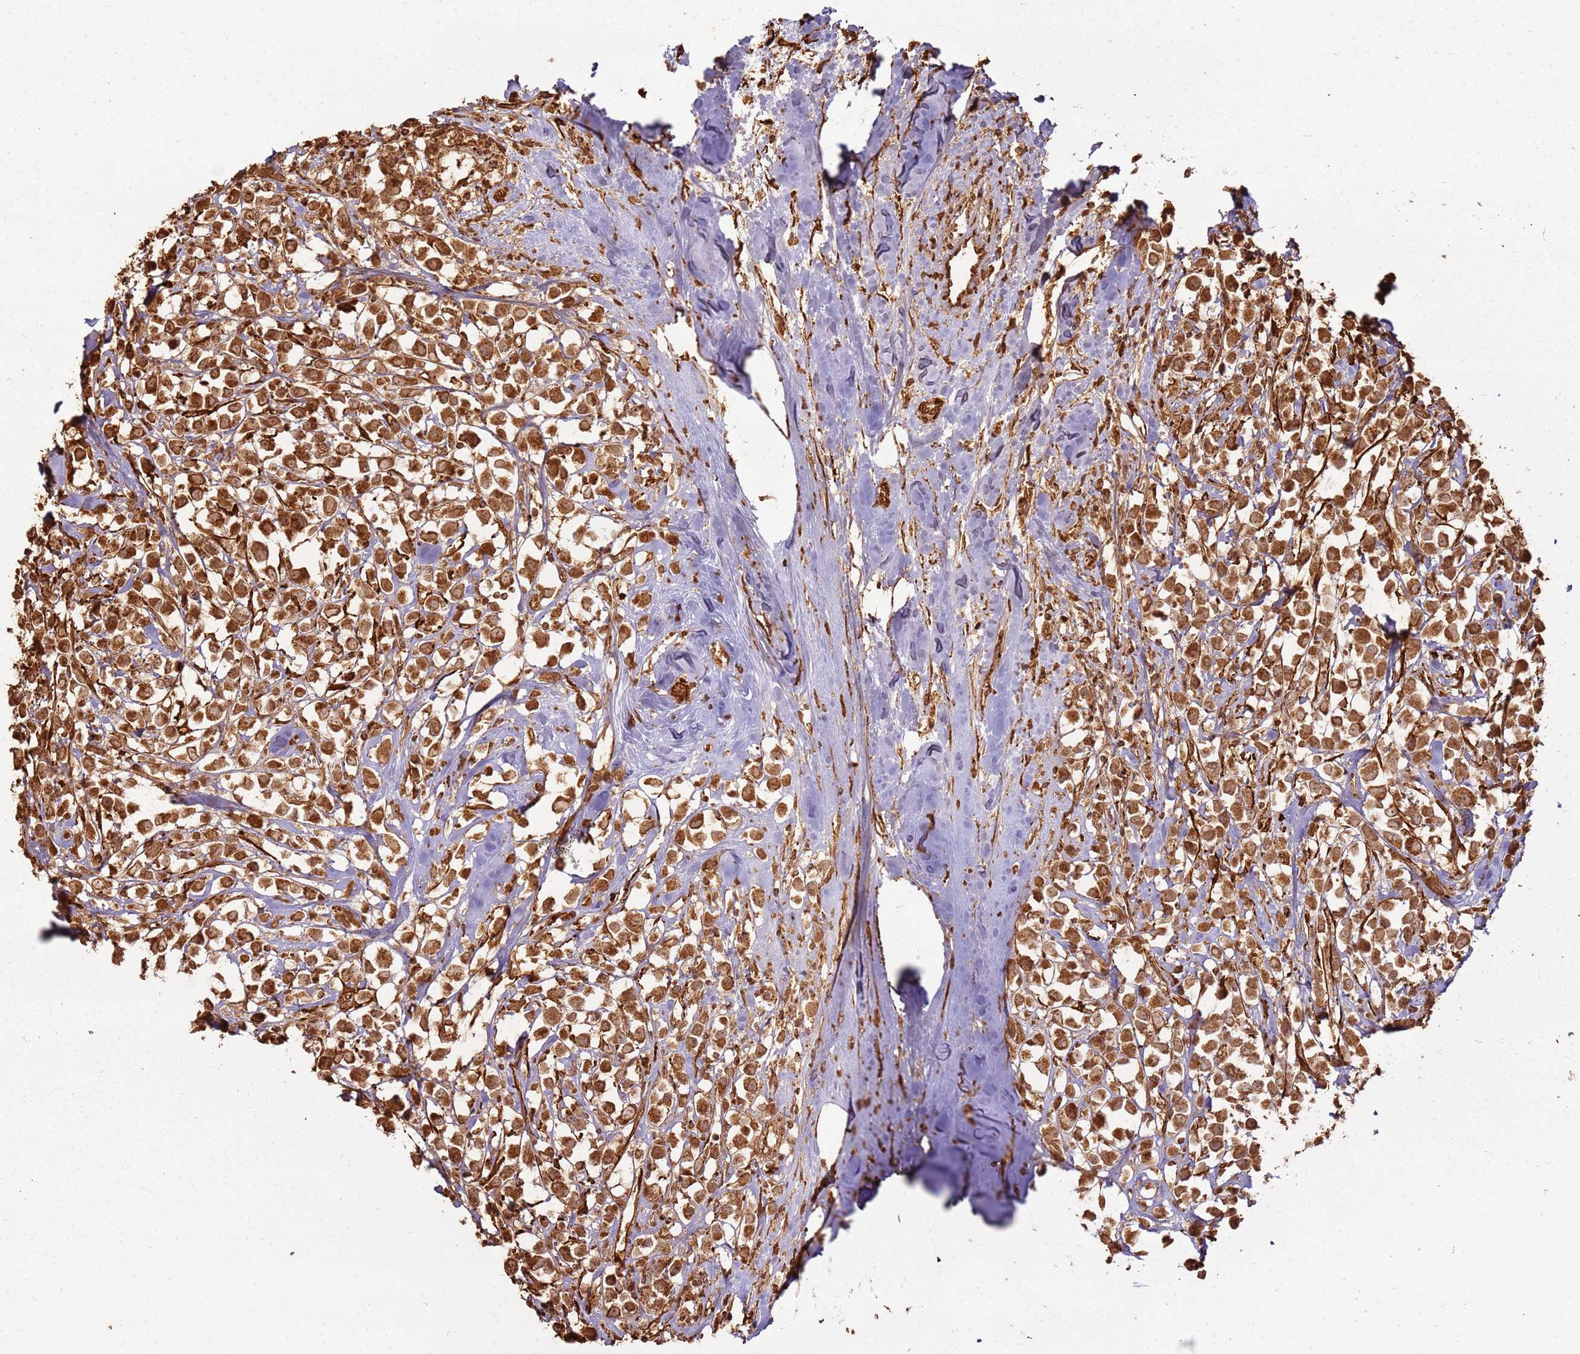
{"staining": {"intensity": "strong", "quantity": ">75%", "location": "cytoplasmic/membranous"}, "tissue": "breast cancer", "cell_type": "Tumor cells", "image_type": "cancer", "snomed": [{"axis": "morphology", "description": "Duct carcinoma"}, {"axis": "topography", "description": "Breast"}], "caption": "Human invasive ductal carcinoma (breast) stained with a brown dye displays strong cytoplasmic/membranous positive positivity in approximately >75% of tumor cells.", "gene": "DDX59", "patient": {"sex": "female", "age": 87}}